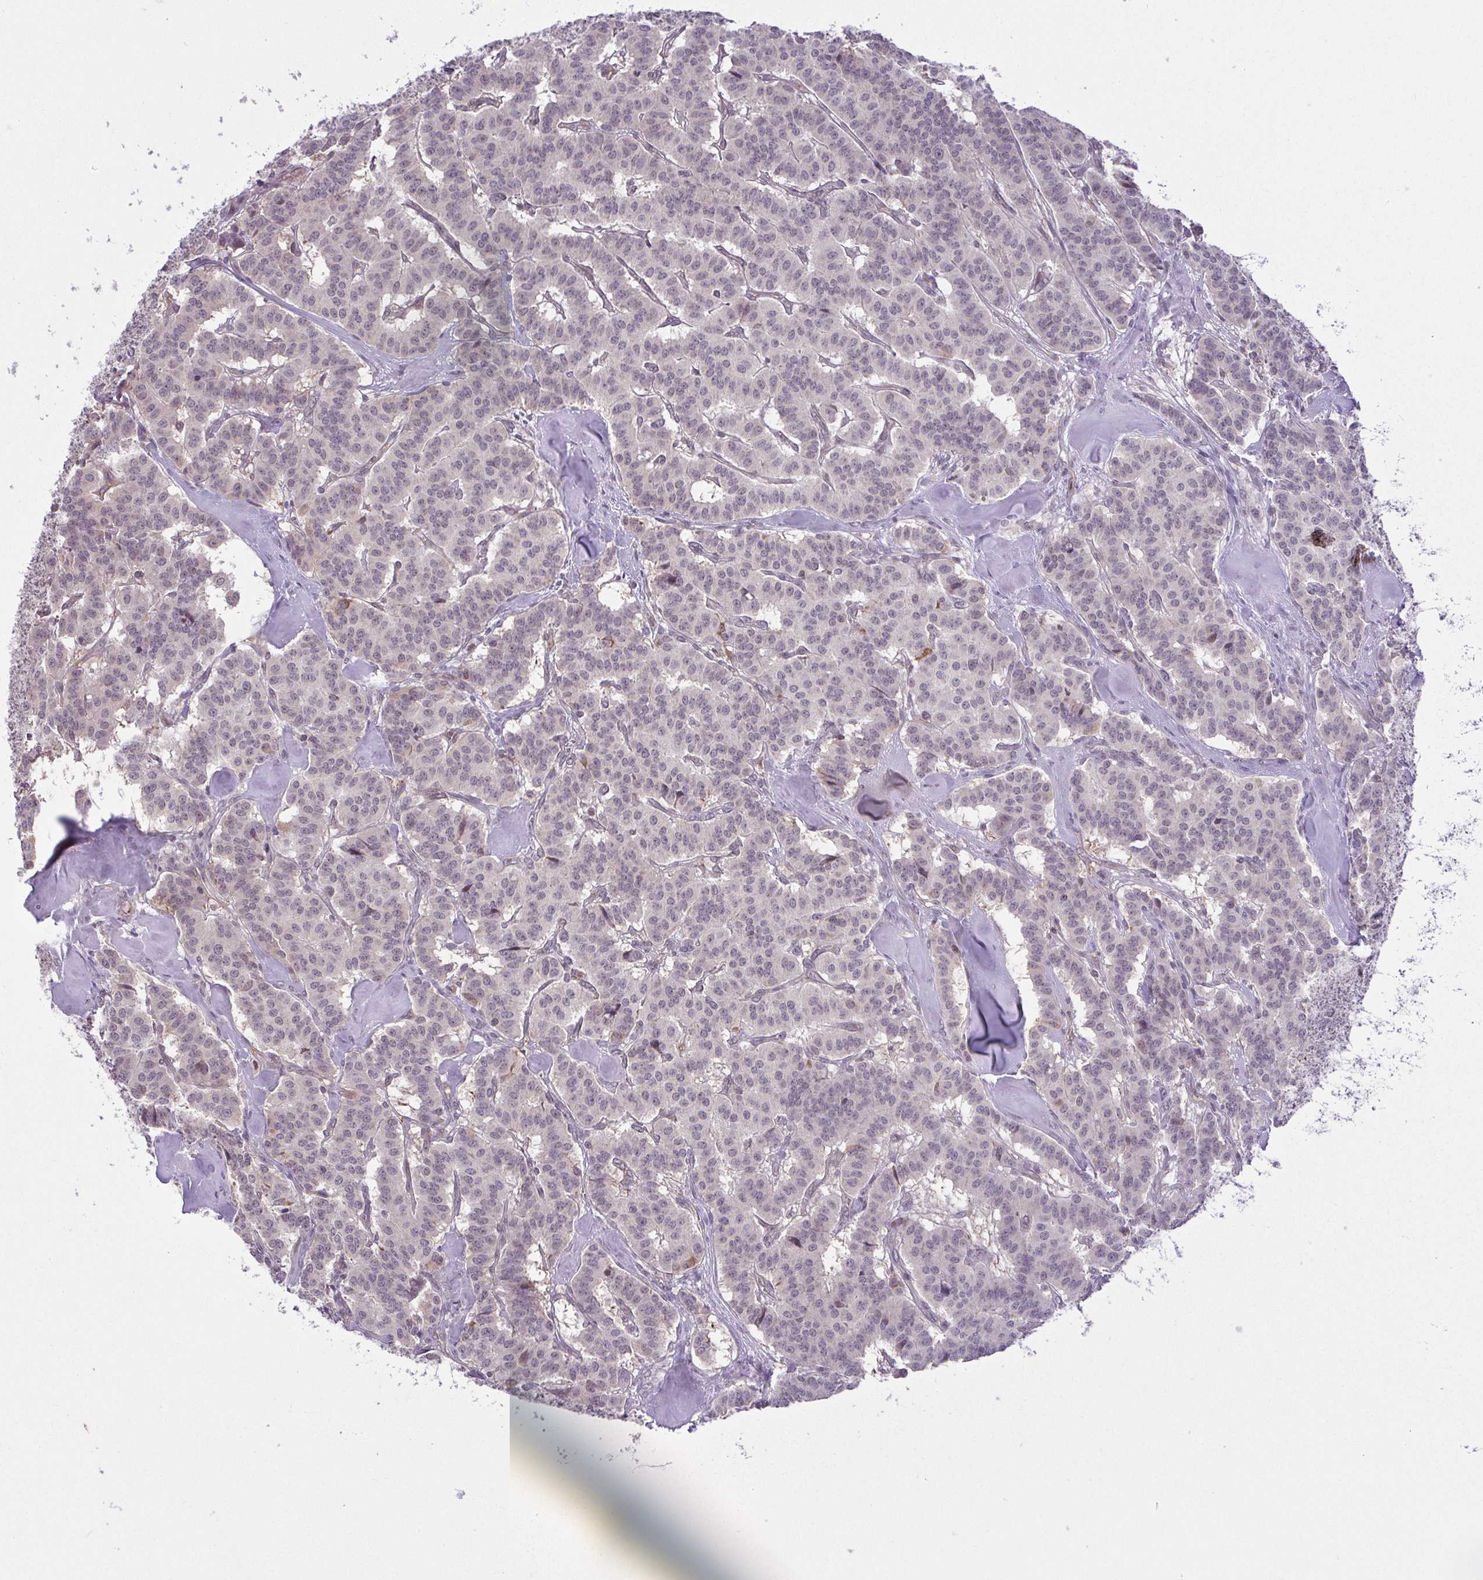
{"staining": {"intensity": "negative", "quantity": "none", "location": "none"}, "tissue": "carcinoid", "cell_type": "Tumor cells", "image_type": "cancer", "snomed": [{"axis": "morphology", "description": "Normal tissue, NOS"}, {"axis": "morphology", "description": "Carcinoid, malignant, NOS"}, {"axis": "topography", "description": "Lung"}], "caption": "Carcinoid was stained to show a protein in brown. There is no significant staining in tumor cells.", "gene": "RSL24D1", "patient": {"sex": "female", "age": 46}}